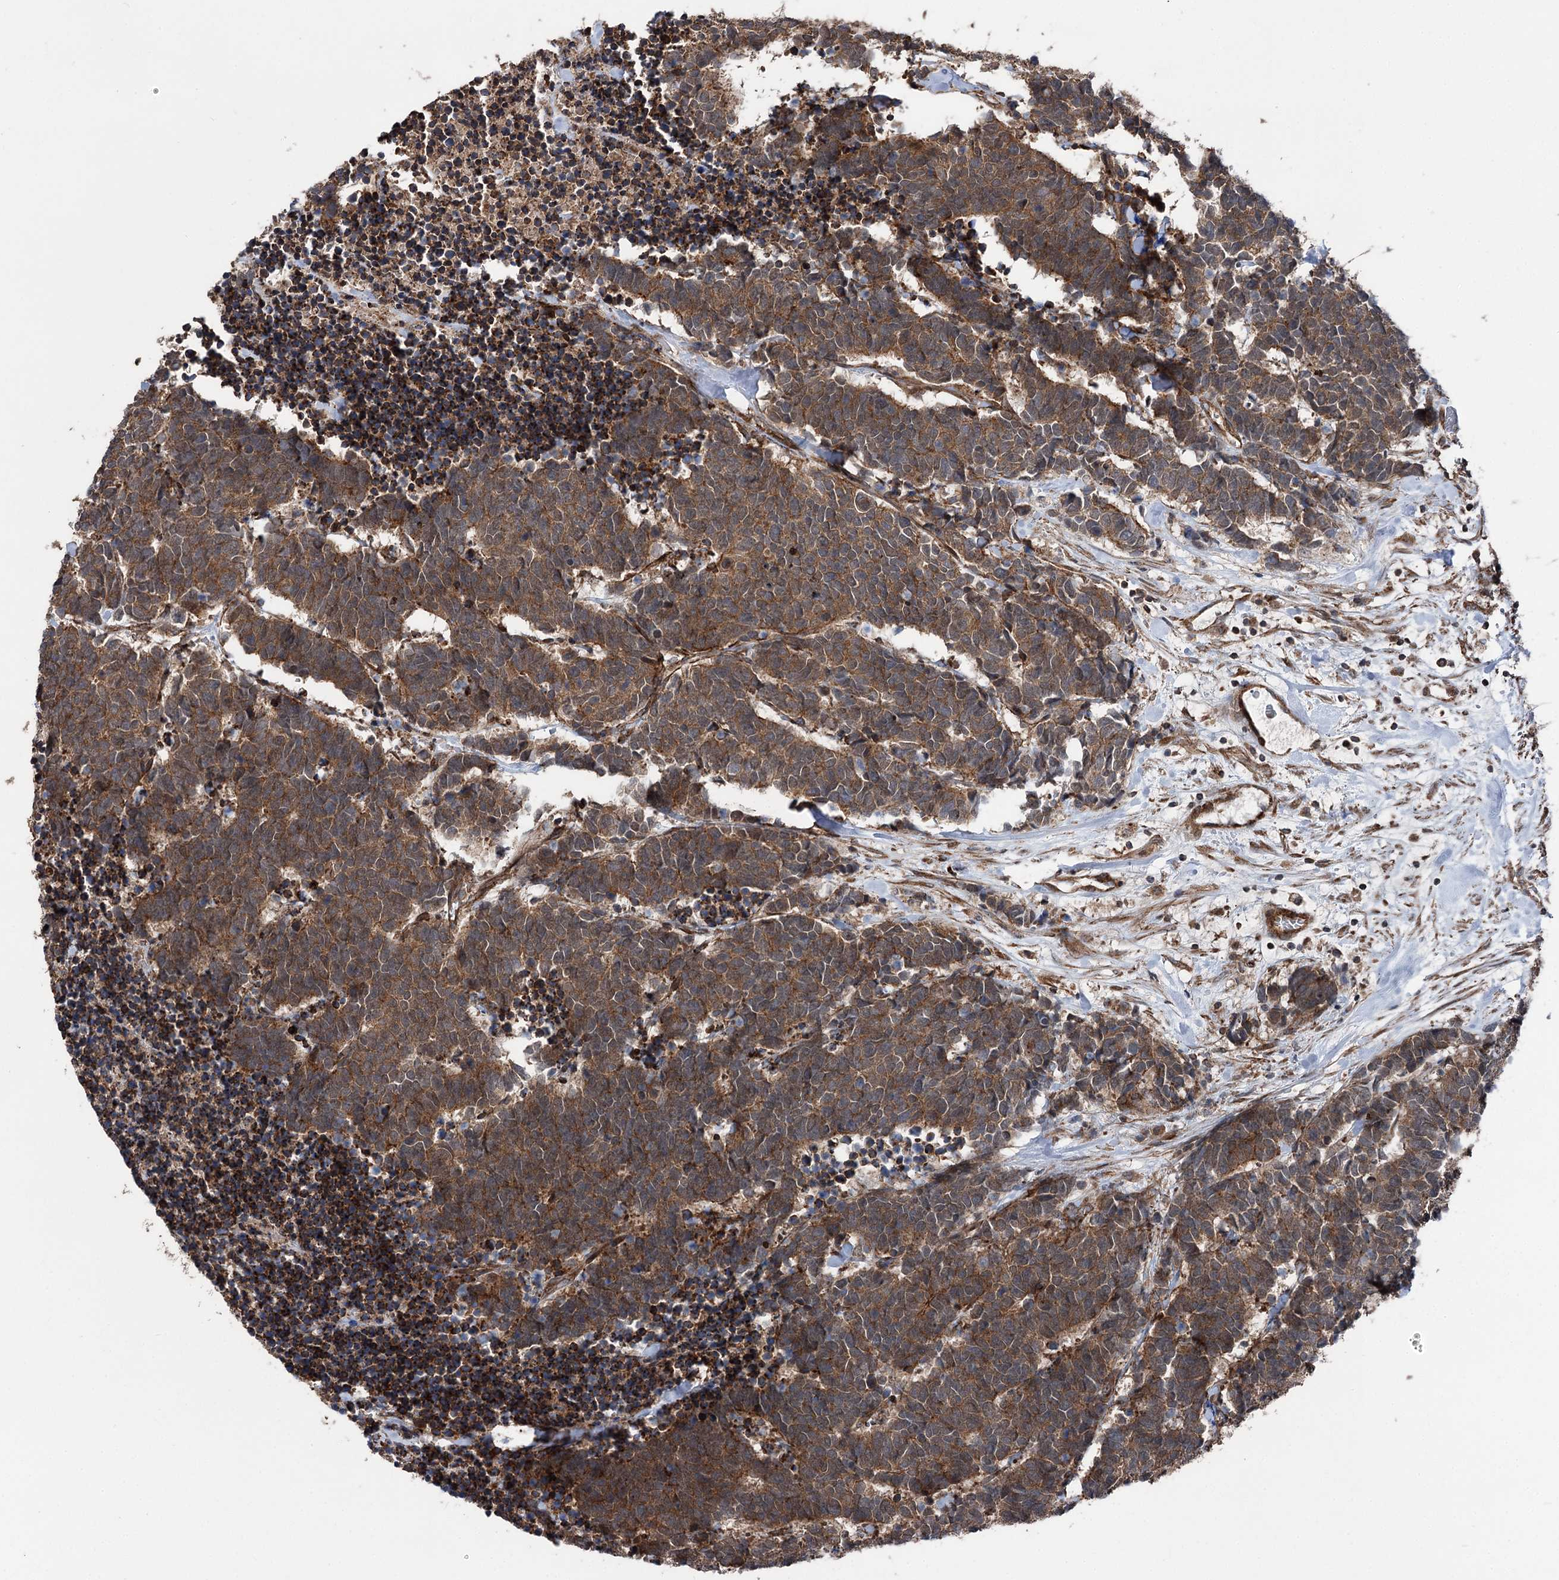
{"staining": {"intensity": "moderate", "quantity": ">75%", "location": "cytoplasmic/membranous"}, "tissue": "carcinoid", "cell_type": "Tumor cells", "image_type": "cancer", "snomed": [{"axis": "morphology", "description": "Carcinoma, NOS"}, {"axis": "morphology", "description": "Carcinoid, malignant, NOS"}, {"axis": "topography", "description": "Urinary bladder"}], "caption": "Human carcinoma stained with a brown dye displays moderate cytoplasmic/membranous positive staining in approximately >75% of tumor cells.", "gene": "ITFG2", "patient": {"sex": "male", "age": 57}}